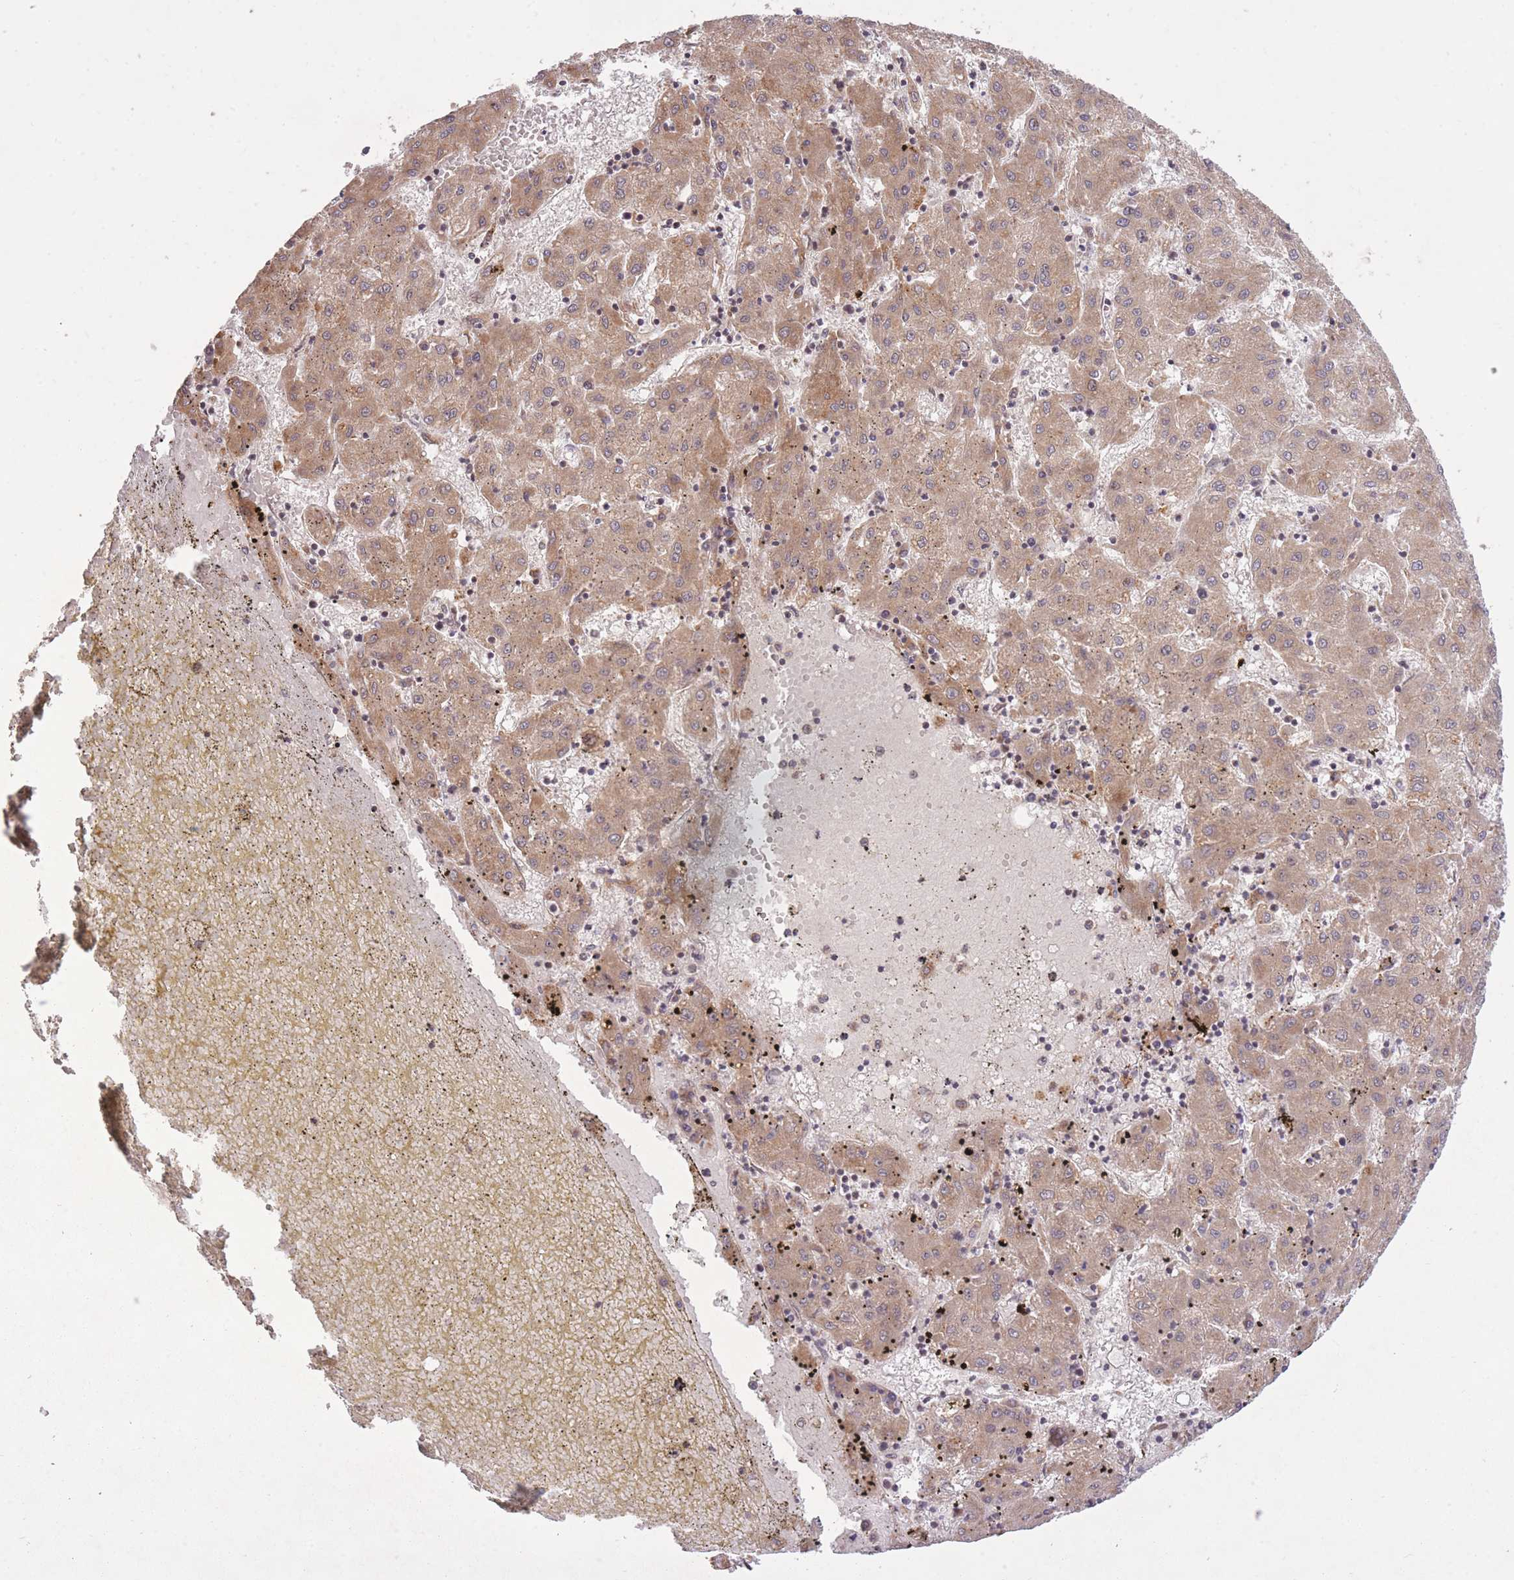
{"staining": {"intensity": "moderate", "quantity": ">75%", "location": "cytoplasmic/membranous"}, "tissue": "liver cancer", "cell_type": "Tumor cells", "image_type": "cancer", "snomed": [{"axis": "morphology", "description": "Carcinoma, Hepatocellular, NOS"}, {"axis": "topography", "description": "Liver"}], "caption": "A photomicrograph showing moderate cytoplasmic/membranous staining in about >75% of tumor cells in liver cancer (hepatocellular carcinoma), as visualized by brown immunohistochemical staining.", "gene": "ZNF391", "patient": {"sex": "male", "age": 72}}